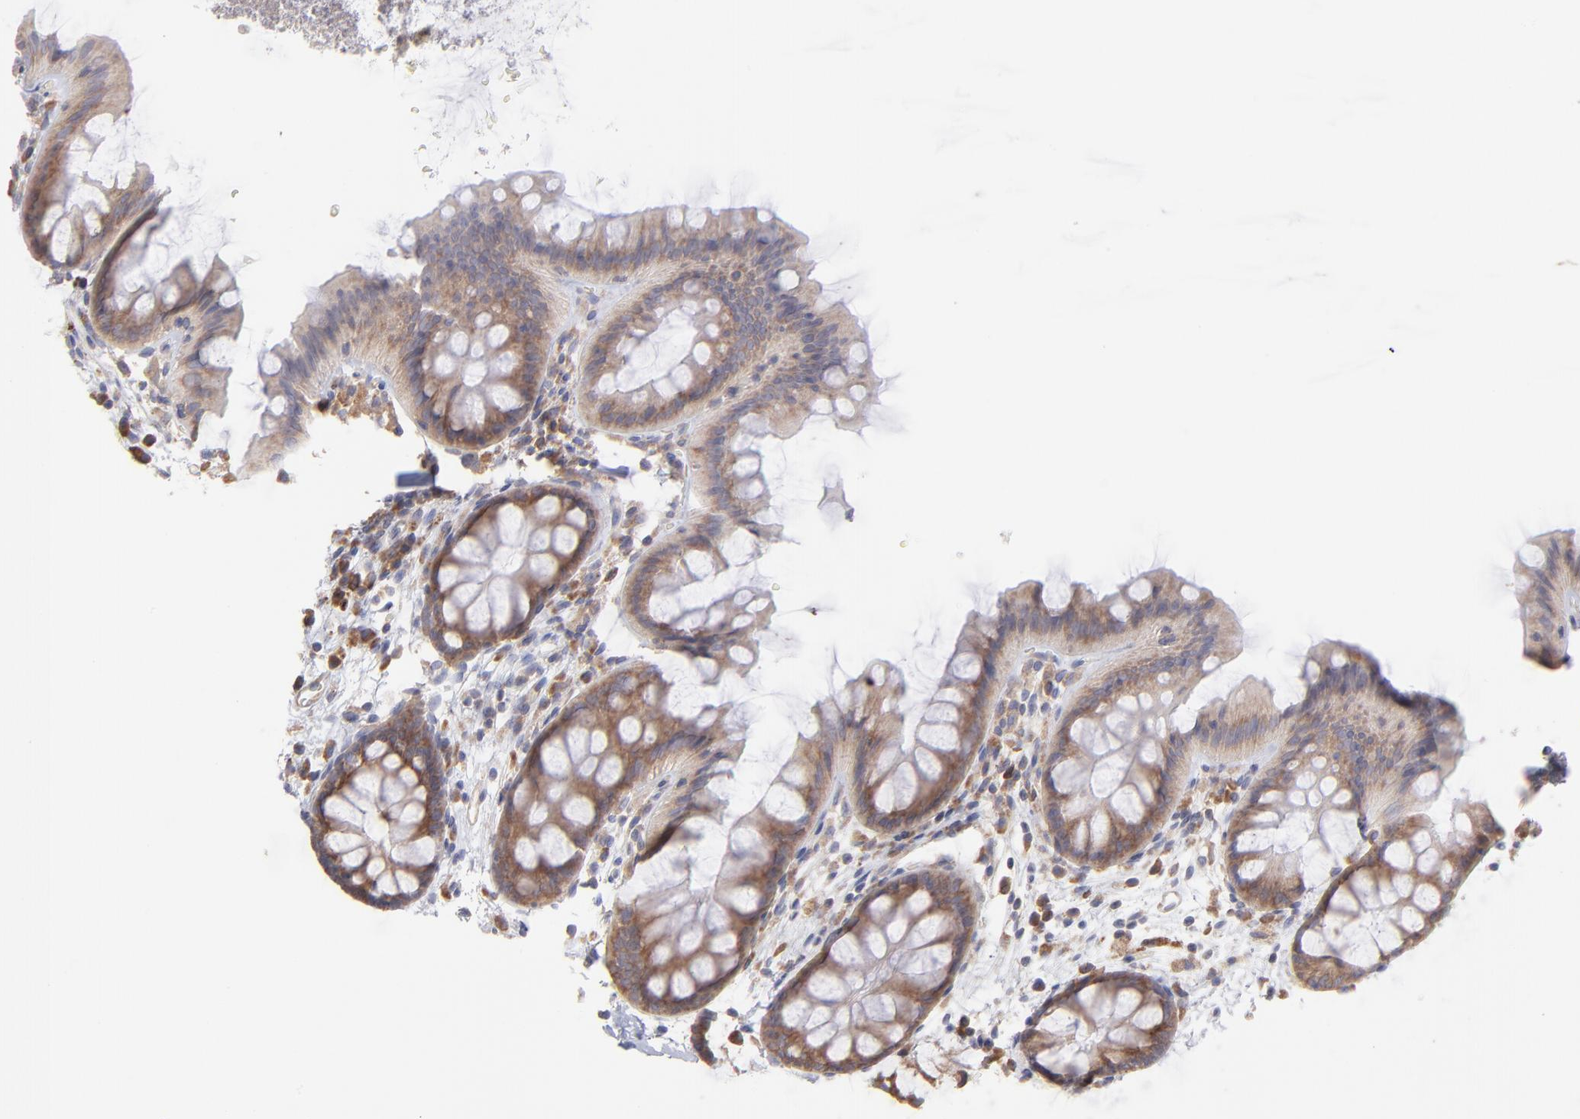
{"staining": {"intensity": "weak", "quantity": ">75%", "location": "cytoplasmic/membranous"}, "tissue": "colon", "cell_type": "Endothelial cells", "image_type": "normal", "snomed": [{"axis": "morphology", "description": "Normal tissue, NOS"}, {"axis": "topography", "description": "Smooth muscle"}, {"axis": "topography", "description": "Colon"}], "caption": "This micrograph exhibits IHC staining of normal colon, with low weak cytoplasmic/membranous positivity in approximately >75% of endothelial cells.", "gene": "RPLP0", "patient": {"sex": "male", "age": 67}}